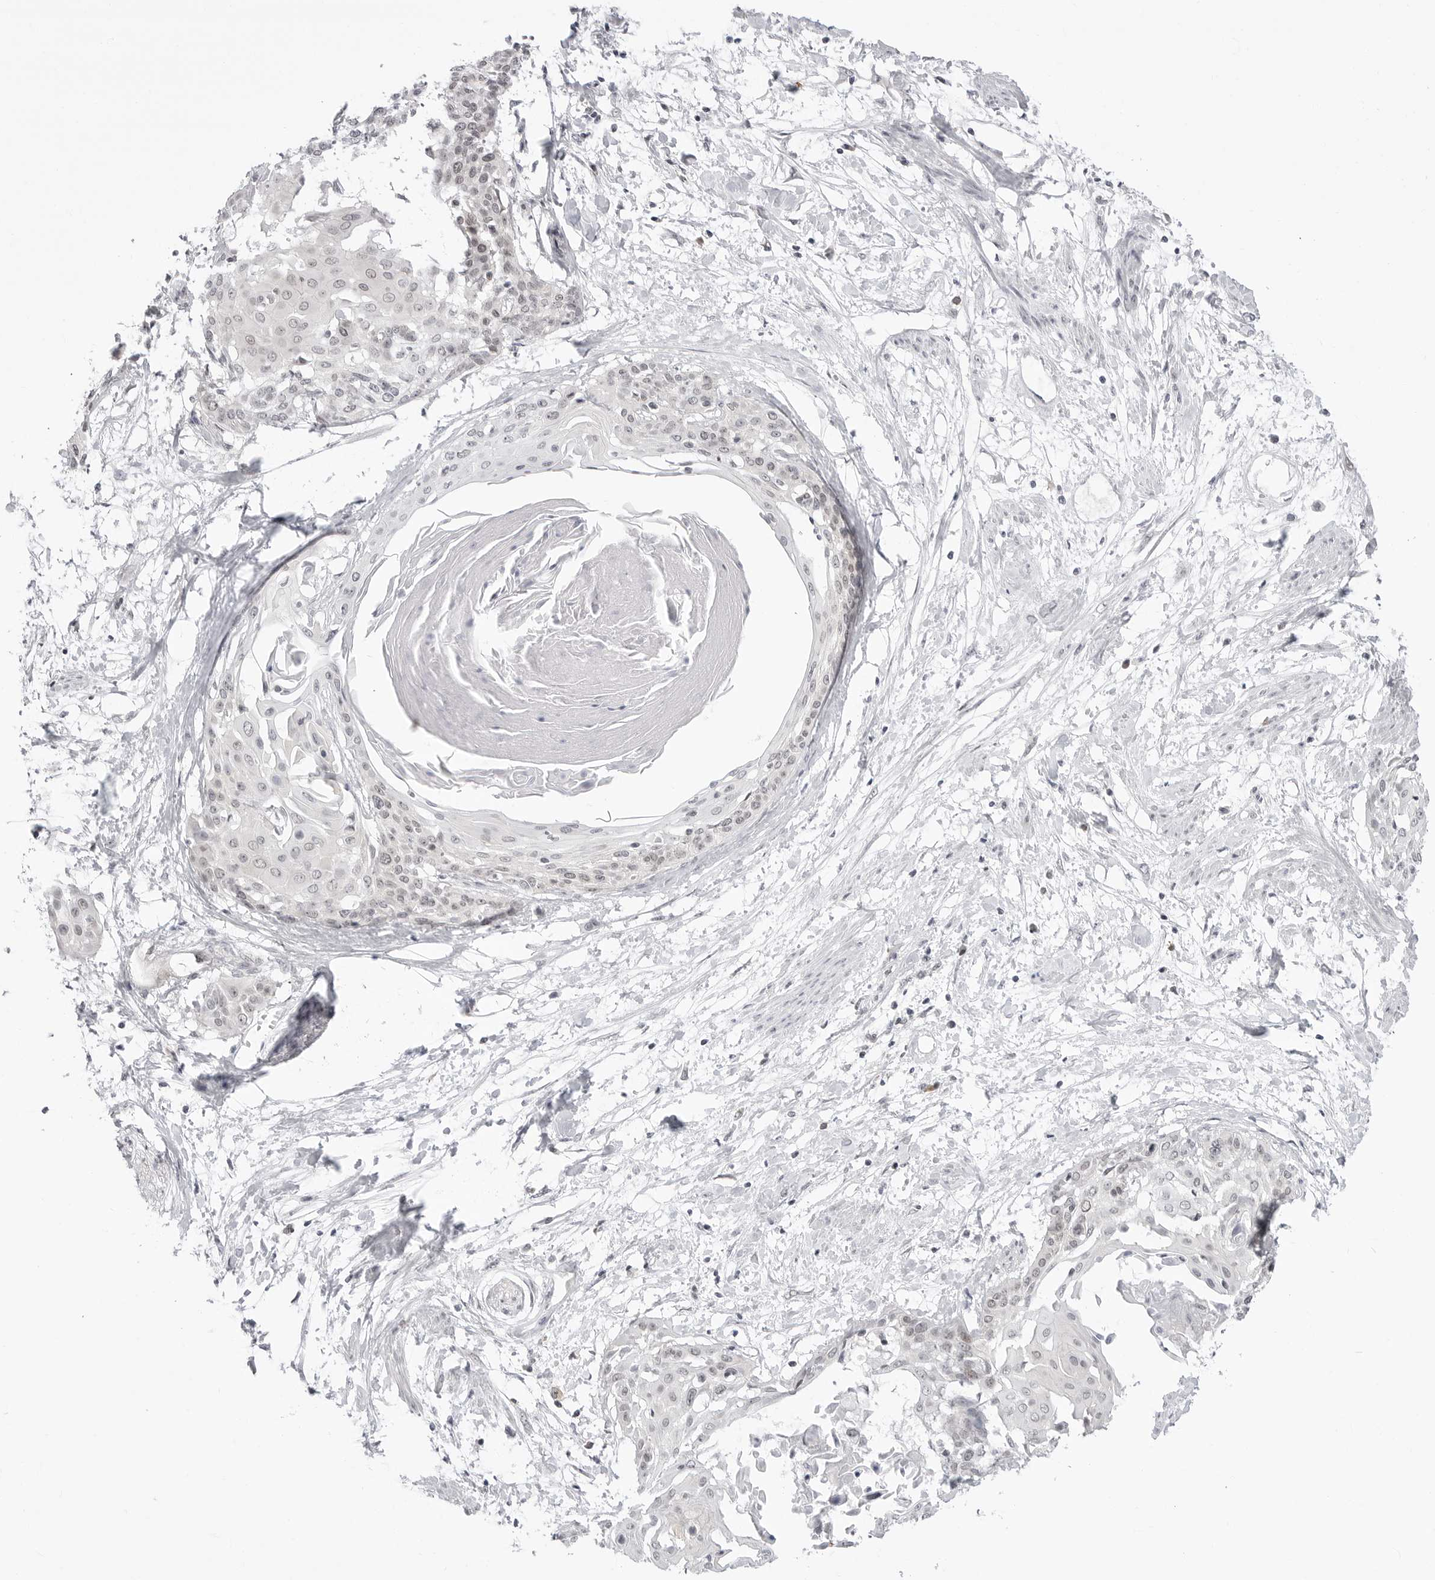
{"staining": {"intensity": "negative", "quantity": "none", "location": "none"}, "tissue": "cervical cancer", "cell_type": "Tumor cells", "image_type": "cancer", "snomed": [{"axis": "morphology", "description": "Squamous cell carcinoma, NOS"}, {"axis": "topography", "description": "Cervix"}], "caption": "High magnification brightfield microscopy of cervical cancer (squamous cell carcinoma) stained with DAB (3,3'-diaminobenzidine) (brown) and counterstained with hematoxylin (blue): tumor cells show no significant expression.", "gene": "PPP2R5C", "patient": {"sex": "female", "age": 57}}